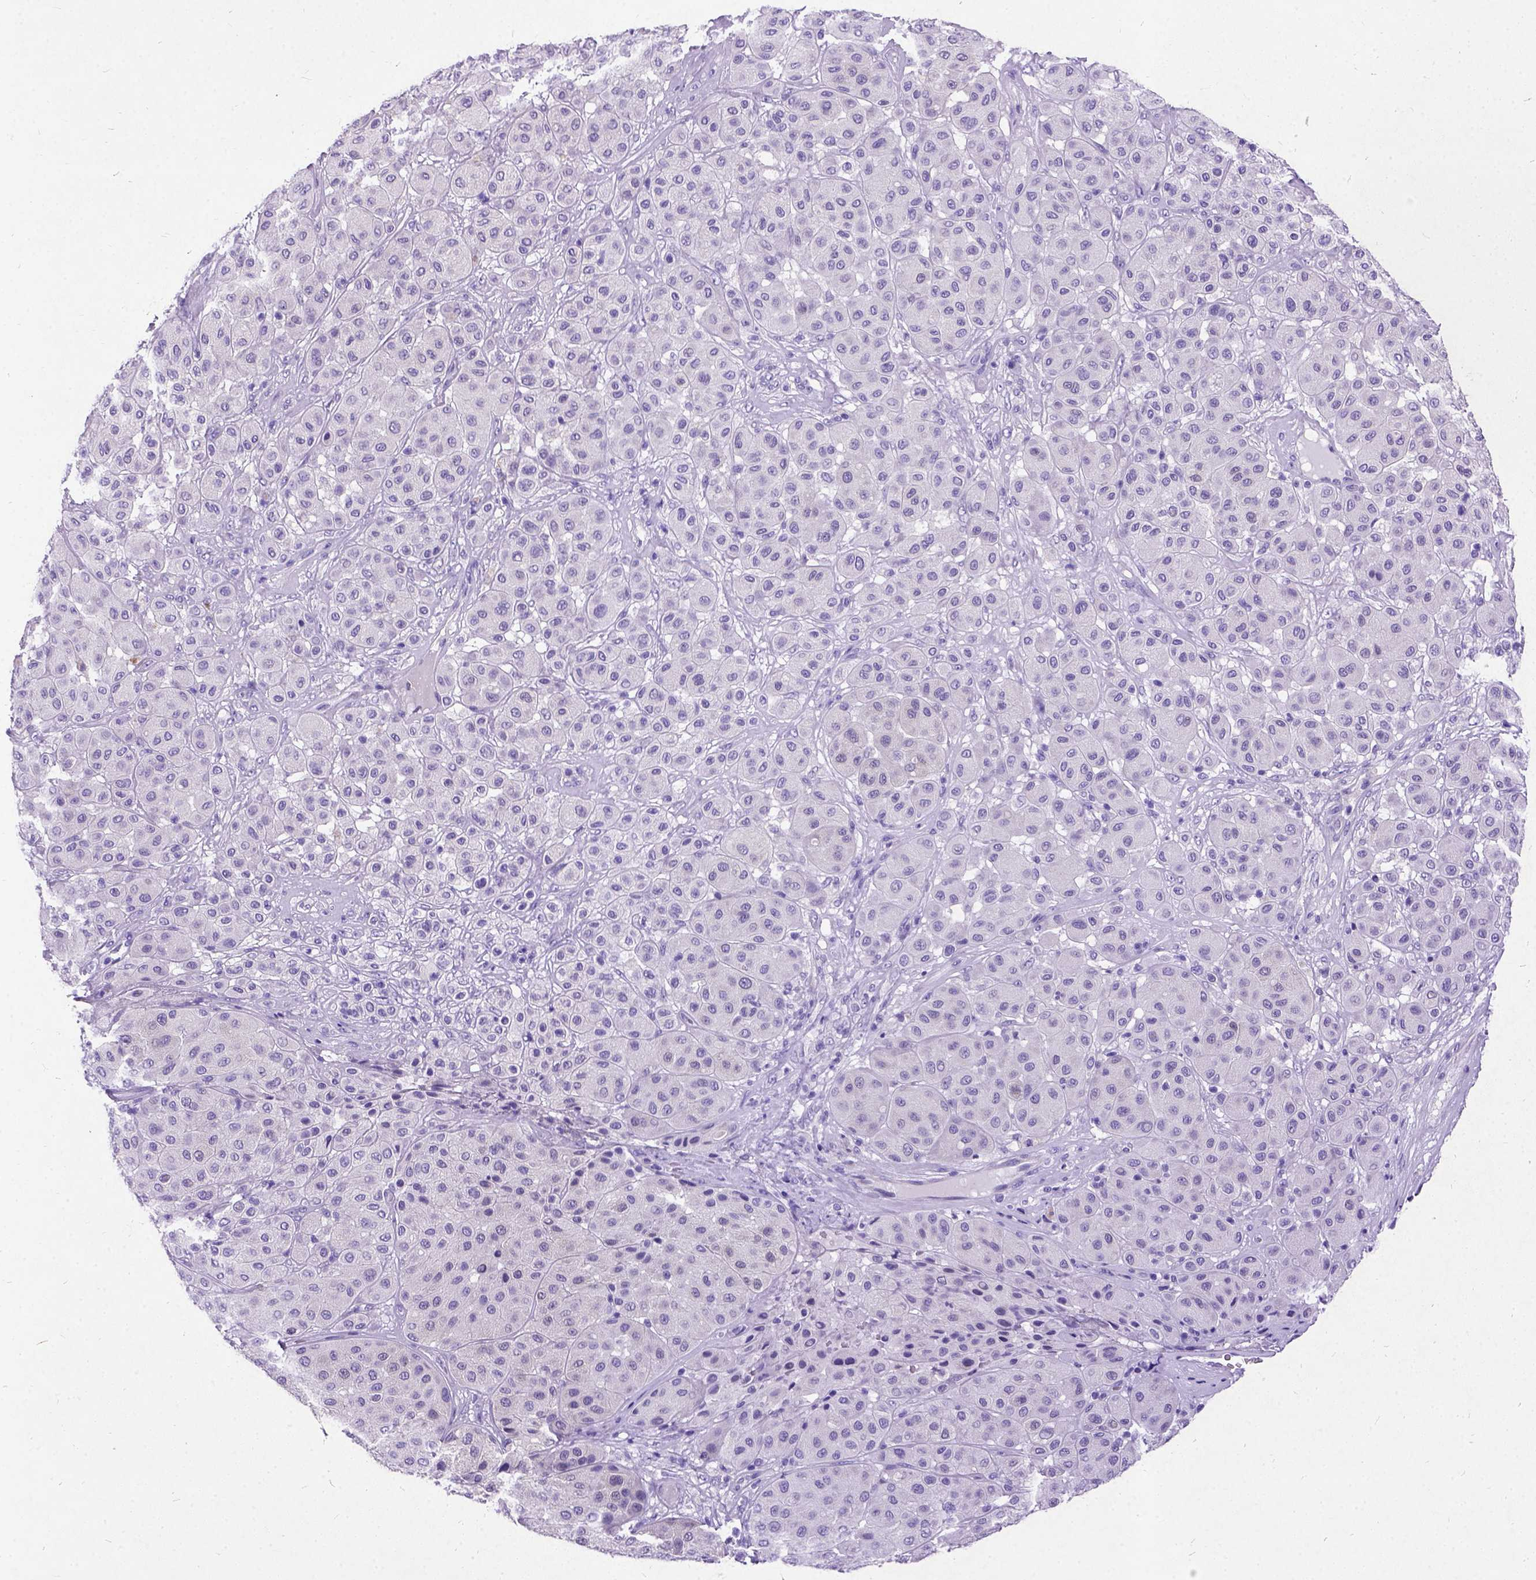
{"staining": {"intensity": "weak", "quantity": "<25%", "location": "cytoplasmic/membranous"}, "tissue": "melanoma", "cell_type": "Tumor cells", "image_type": "cancer", "snomed": [{"axis": "morphology", "description": "Malignant melanoma, Metastatic site"}, {"axis": "topography", "description": "Smooth muscle"}], "caption": "The IHC image has no significant positivity in tumor cells of melanoma tissue.", "gene": "NEUROD4", "patient": {"sex": "male", "age": 41}}